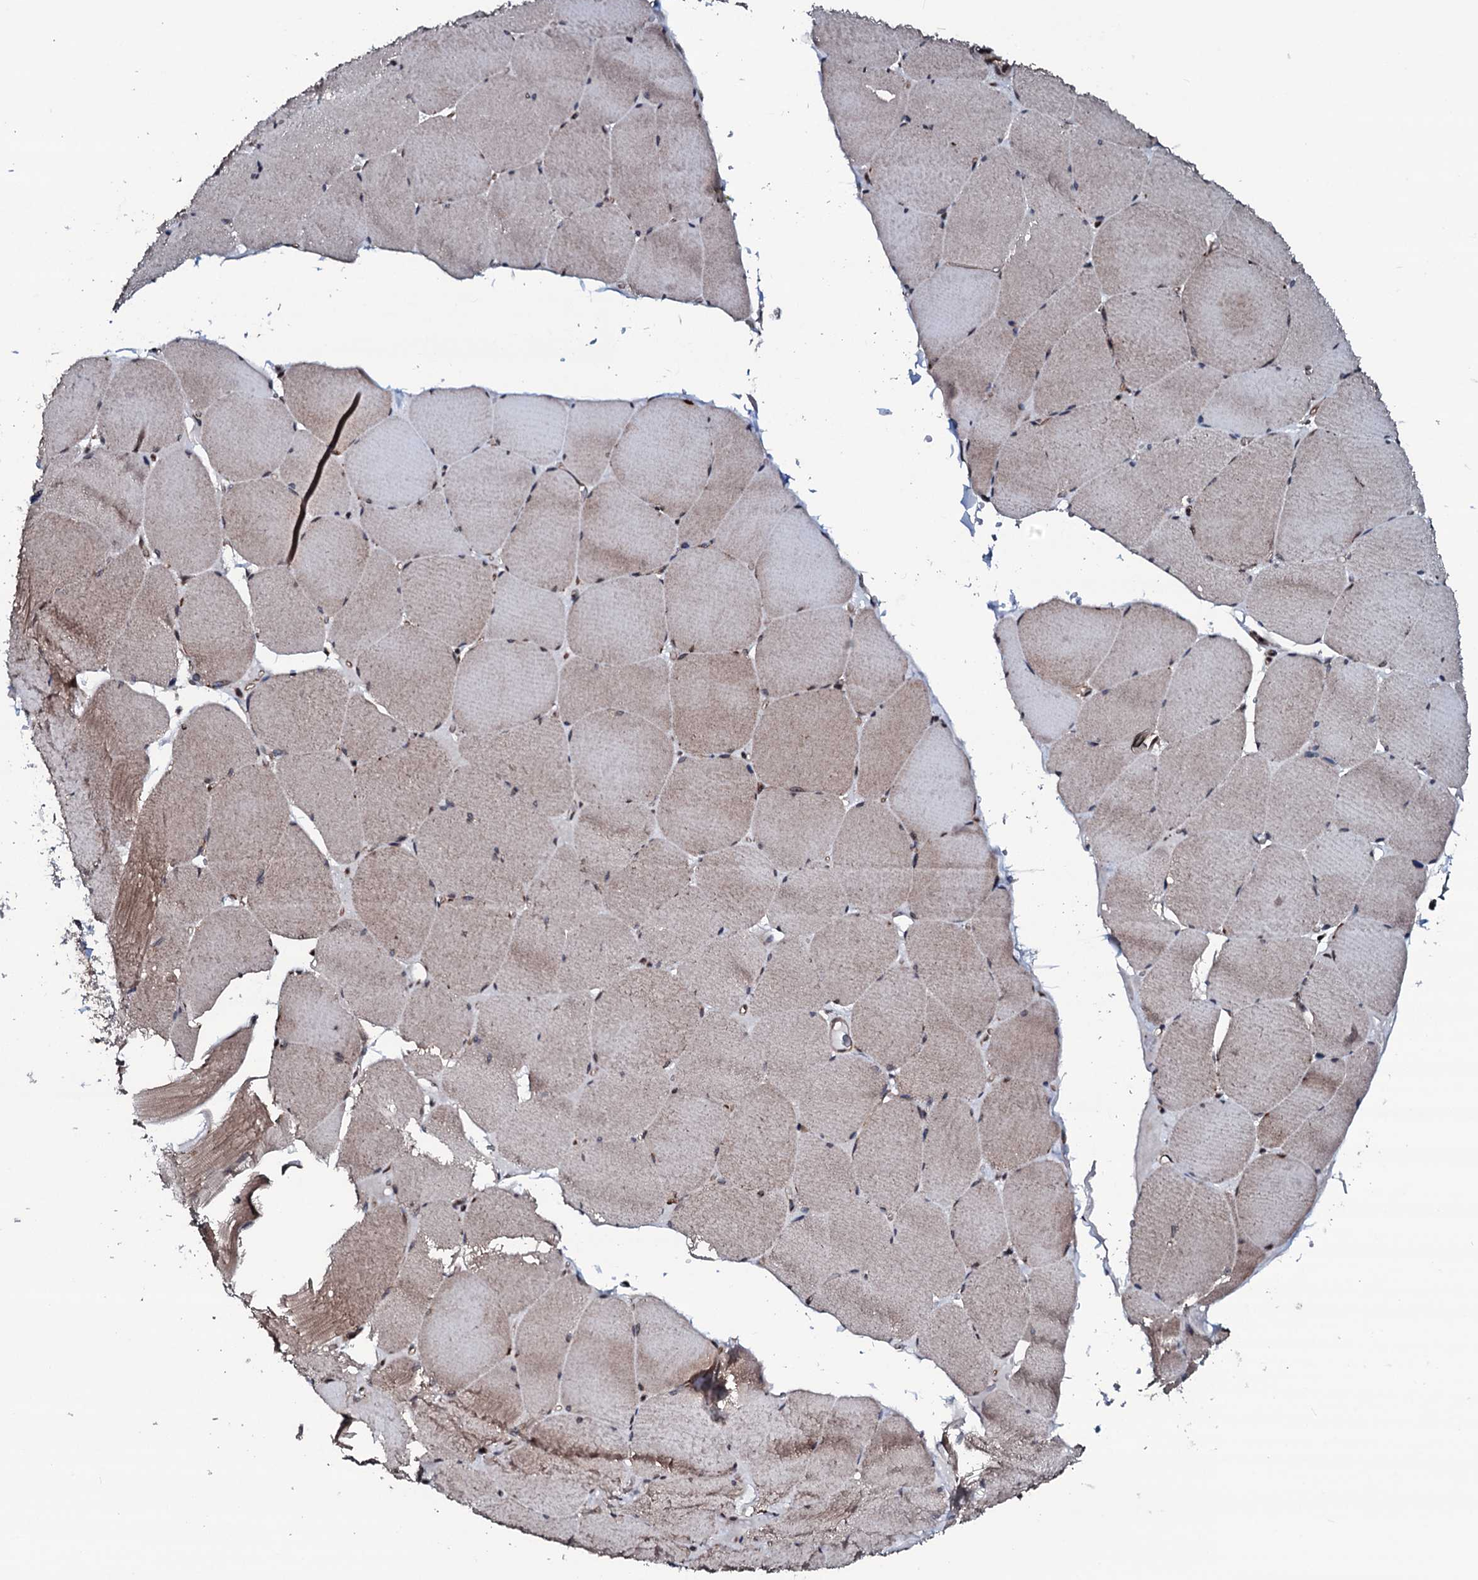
{"staining": {"intensity": "weak", "quantity": "25%-75%", "location": "cytoplasmic/membranous"}, "tissue": "skeletal muscle", "cell_type": "Myocytes", "image_type": "normal", "snomed": [{"axis": "morphology", "description": "Normal tissue, NOS"}, {"axis": "topography", "description": "Skeletal muscle"}, {"axis": "topography", "description": "Head-Neck"}], "caption": "DAB (3,3'-diaminobenzidine) immunohistochemical staining of benign skeletal muscle shows weak cytoplasmic/membranous protein expression in approximately 25%-75% of myocytes.", "gene": "OGFOD2", "patient": {"sex": "male", "age": 66}}